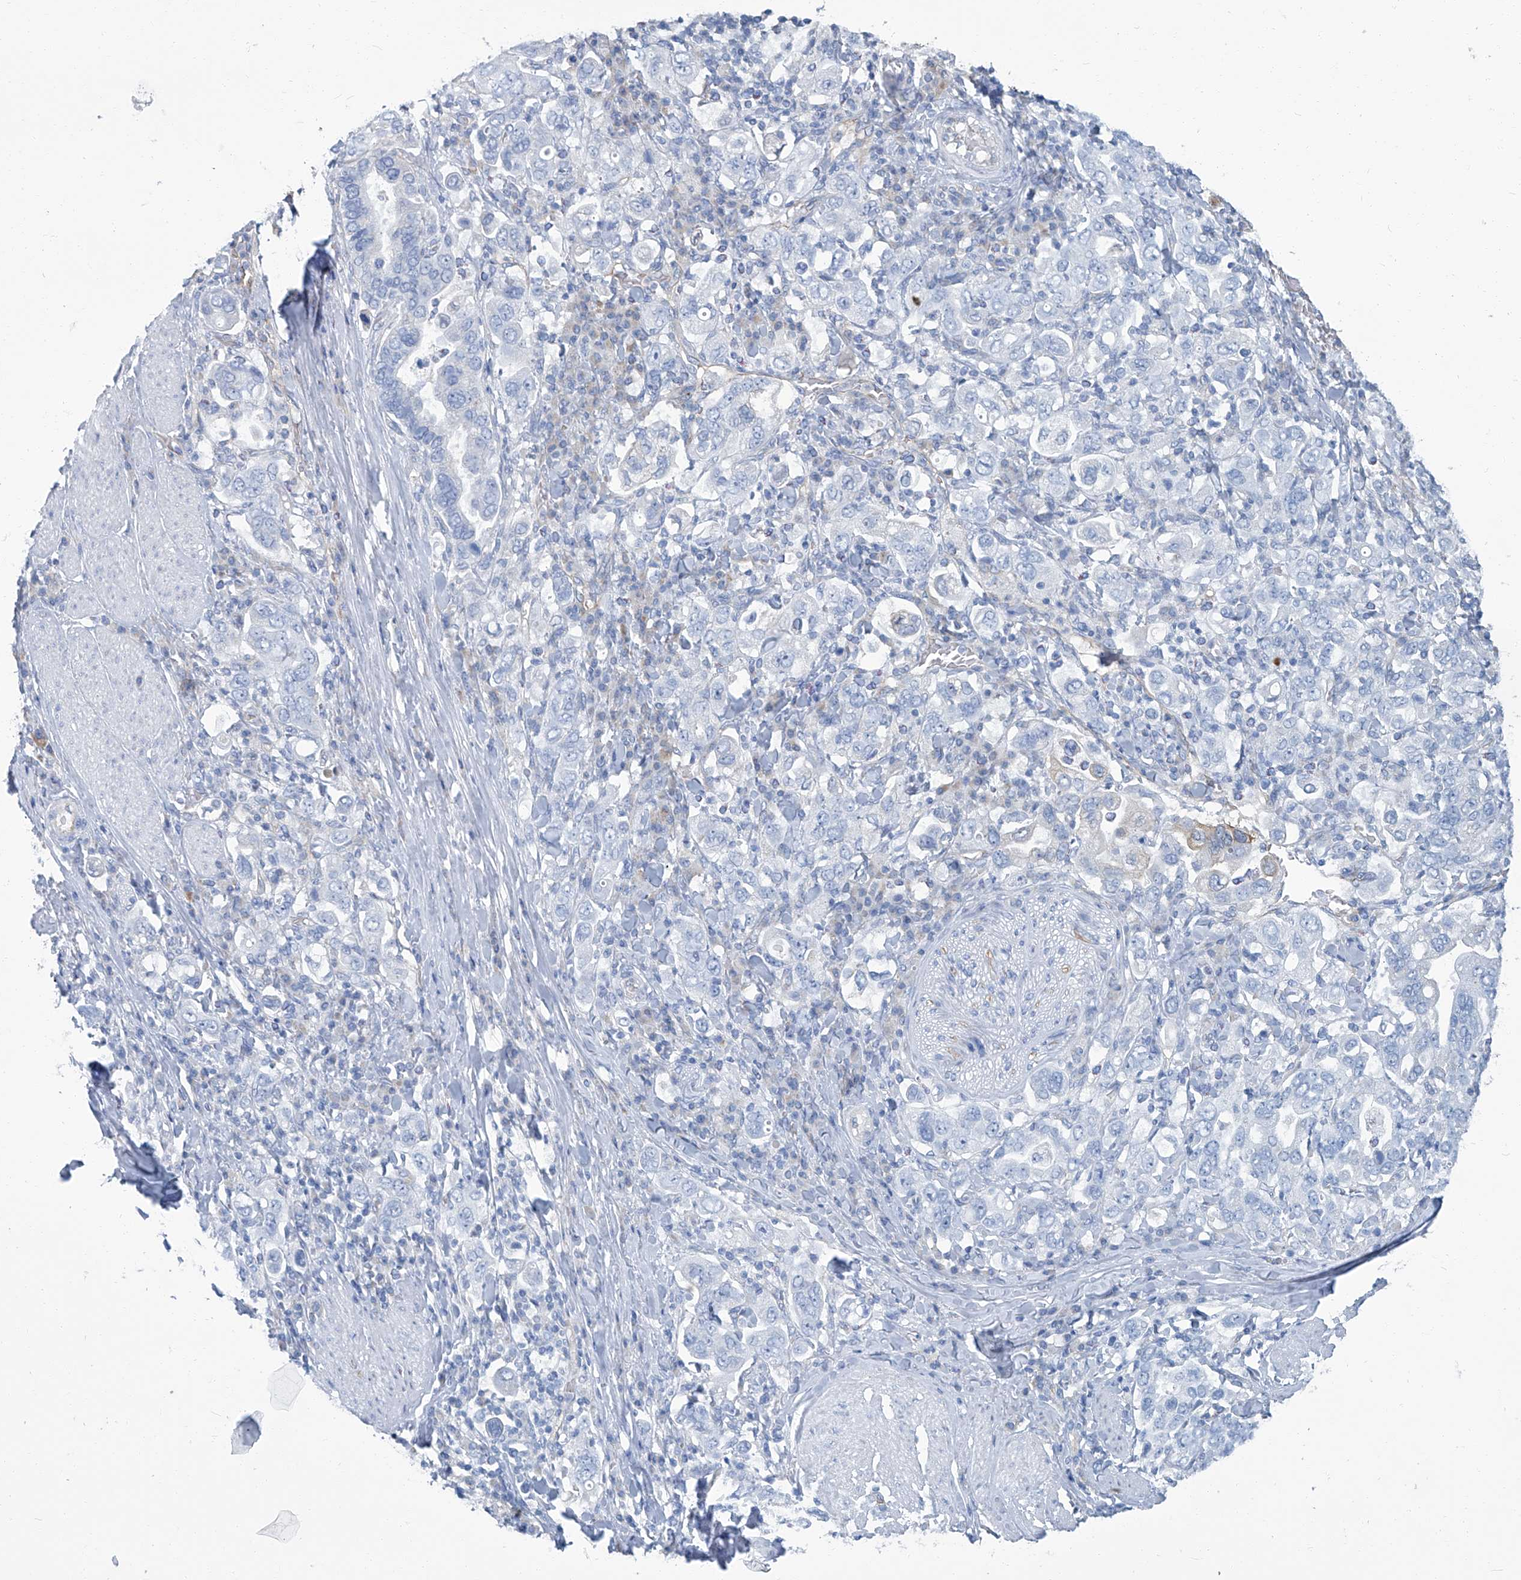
{"staining": {"intensity": "negative", "quantity": "none", "location": "none"}, "tissue": "stomach cancer", "cell_type": "Tumor cells", "image_type": "cancer", "snomed": [{"axis": "morphology", "description": "Adenocarcinoma, NOS"}, {"axis": "topography", "description": "Stomach, upper"}], "caption": "This is a photomicrograph of immunohistochemistry staining of stomach adenocarcinoma, which shows no expression in tumor cells.", "gene": "PFKL", "patient": {"sex": "male", "age": 62}}